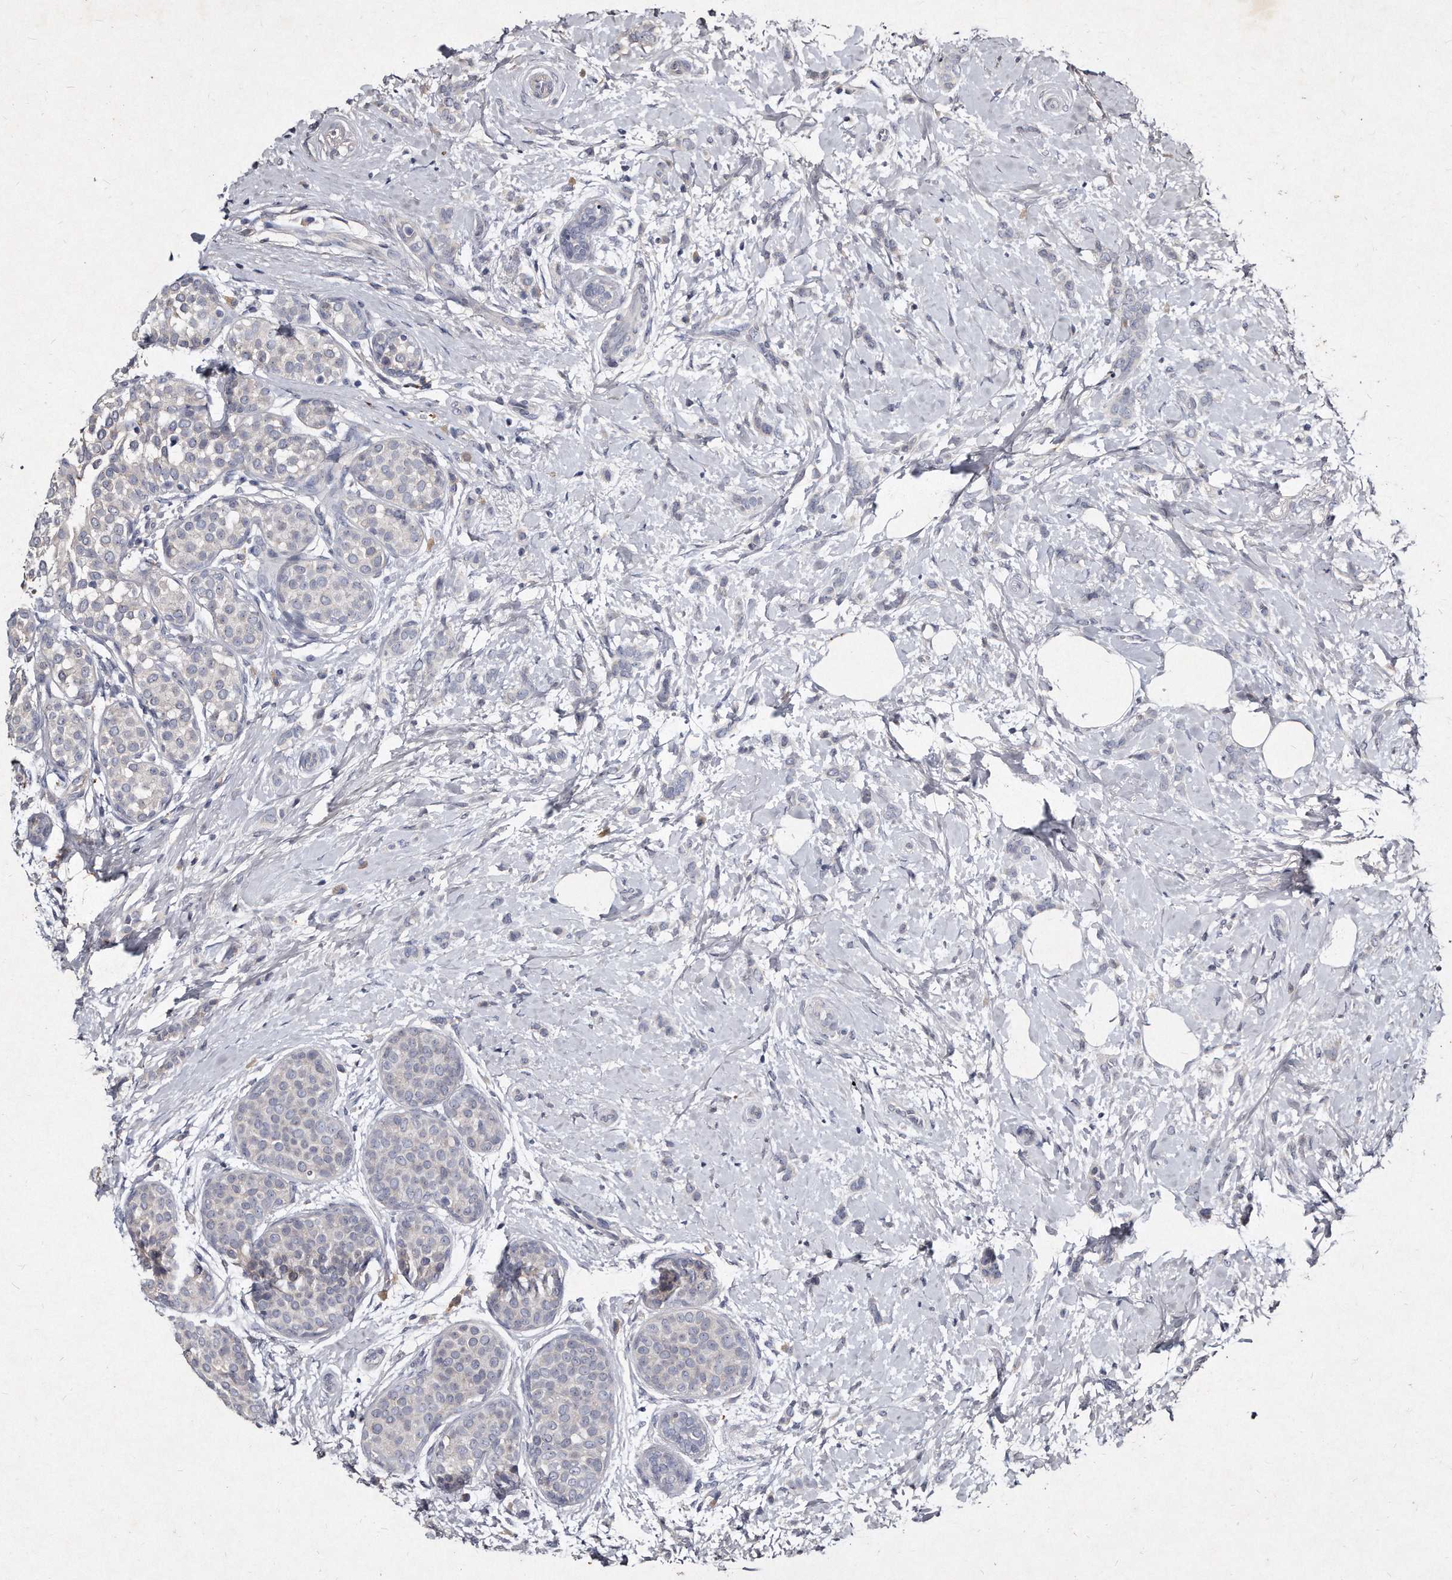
{"staining": {"intensity": "negative", "quantity": "none", "location": "none"}, "tissue": "breast cancer", "cell_type": "Tumor cells", "image_type": "cancer", "snomed": [{"axis": "morphology", "description": "Lobular carcinoma, in situ"}, {"axis": "morphology", "description": "Lobular carcinoma"}, {"axis": "topography", "description": "Breast"}], "caption": "A photomicrograph of human breast lobular carcinoma in situ is negative for staining in tumor cells.", "gene": "KLHDC3", "patient": {"sex": "female", "age": 41}}